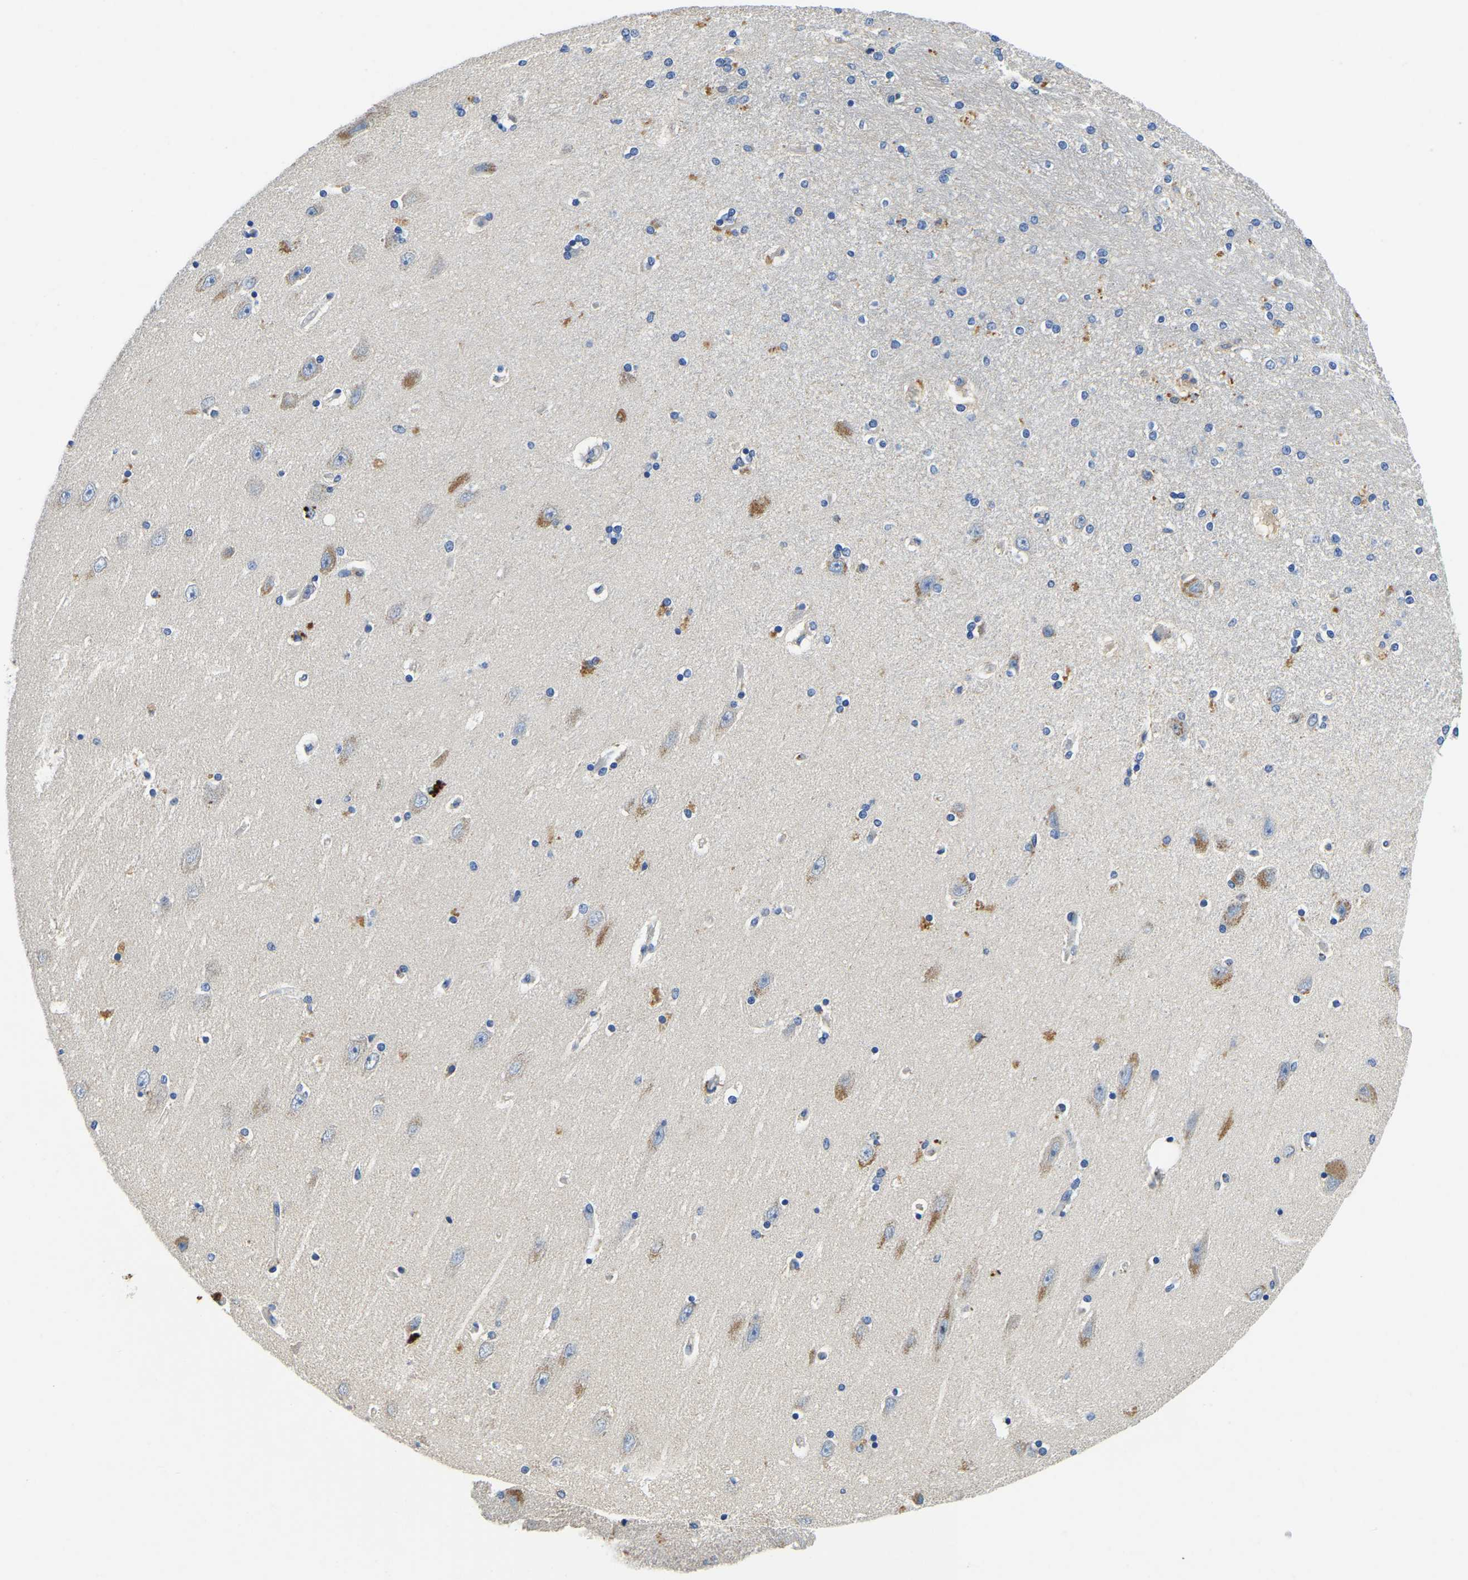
{"staining": {"intensity": "moderate", "quantity": "<25%", "location": "cytoplasmic/membranous"}, "tissue": "hippocampus", "cell_type": "Glial cells", "image_type": "normal", "snomed": [{"axis": "morphology", "description": "Normal tissue, NOS"}, {"axis": "topography", "description": "Hippocampus"}], "caption": "The histopathology image shows immunohistochemical staining of unremarkable hippocampus. There is moderate cytoplasmic/membranous expression is identified in approximately <25% of glial cells.", "gene": "STAT2", "patient": {"sex": "female", "age": 54}}